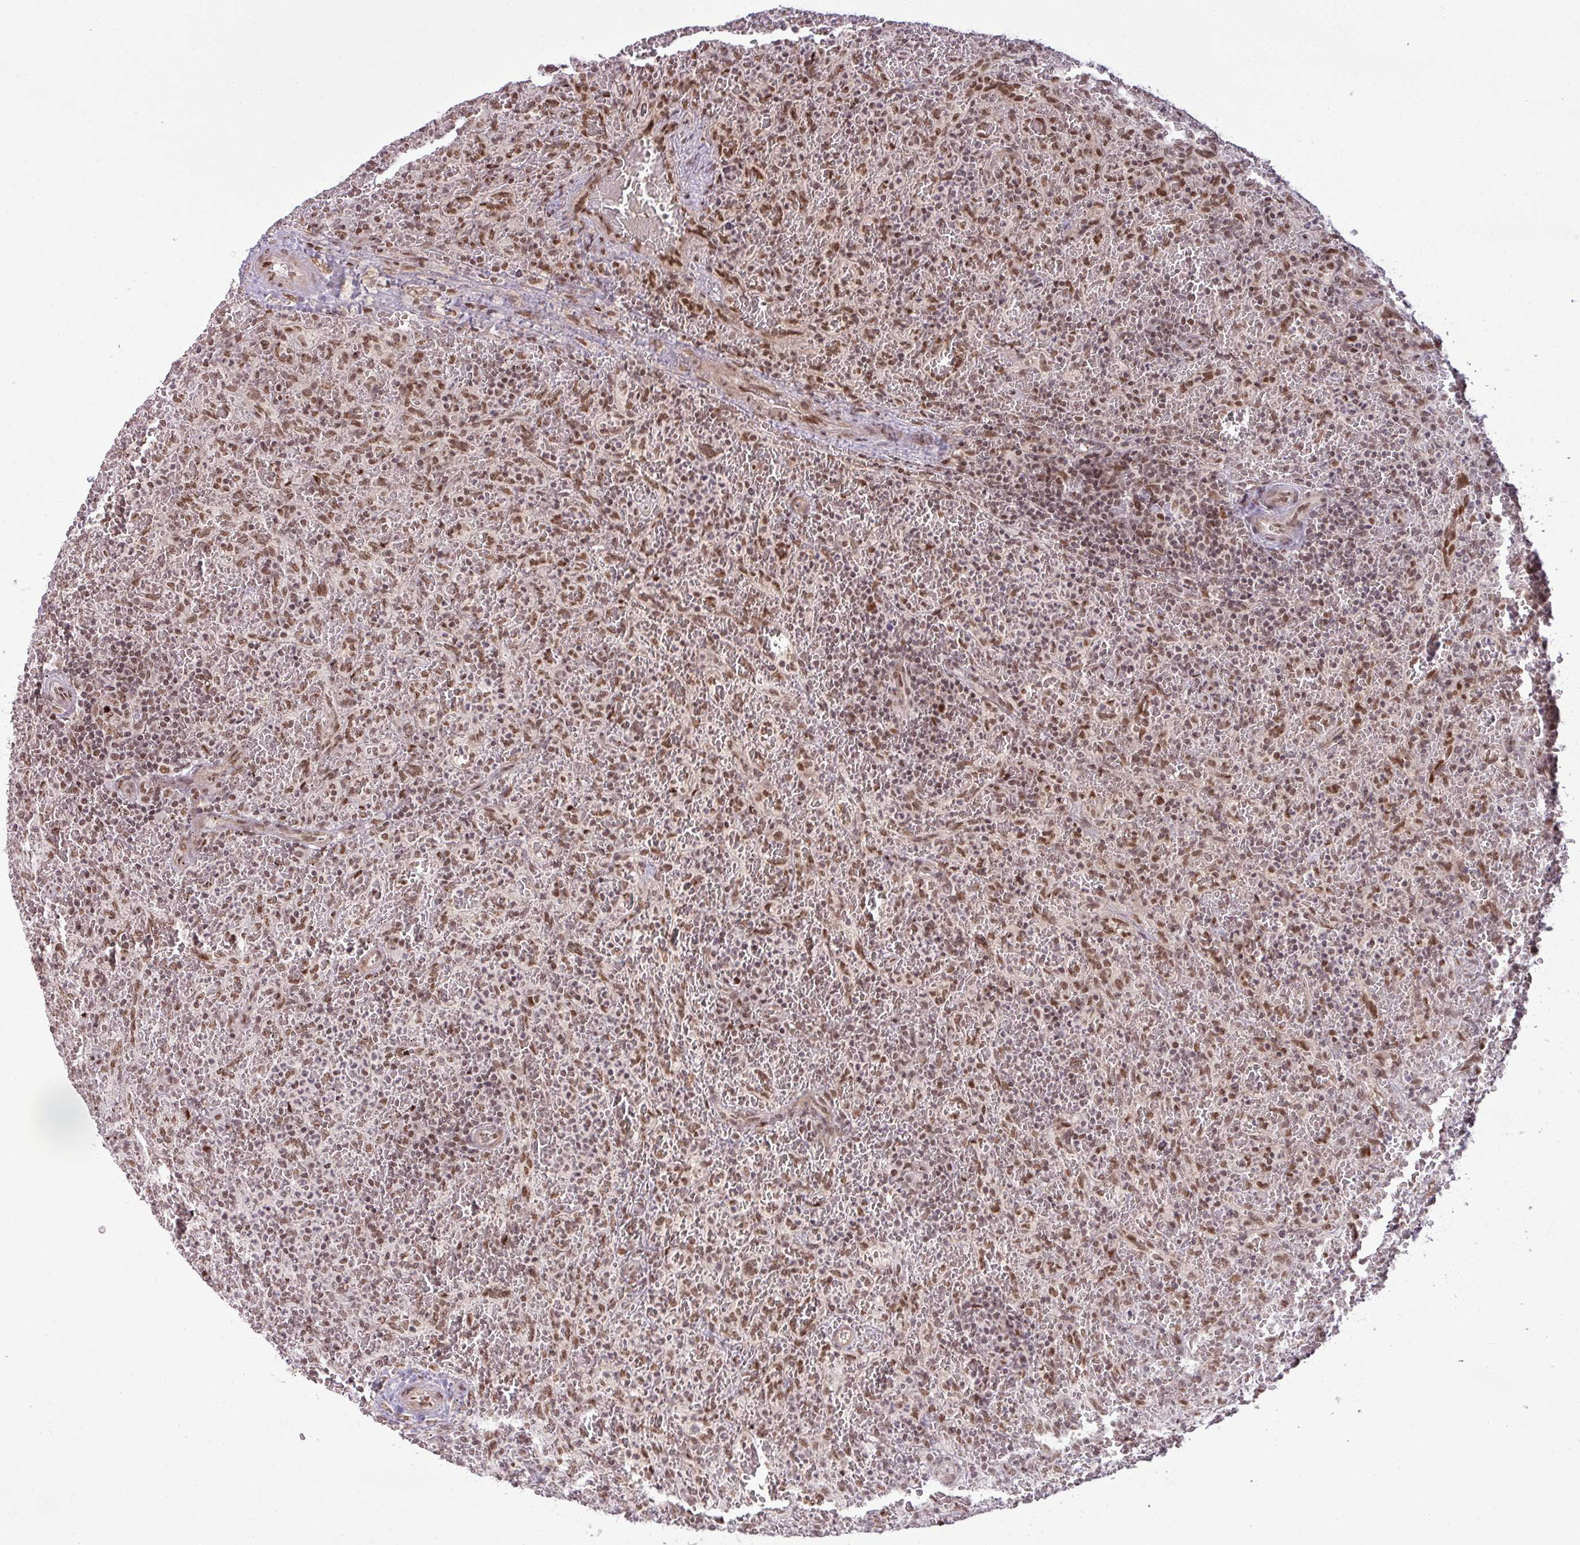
{"staining": {"intensity": "moderate", "quantity": "25%-75%", "location": "nuclear"}, "tissue": "lymphoma", "cell_type": "Tumor cells", "image_type": "cancer", "snomed": [{"axis": "morphology", "description": "Malignant lymphoma, non-Hodgkin's type, Low grade"}, {"axis": "topography", "description": "Spleen"}], "caption": "A brown stain highlights moderate nuclear positivity of a protein in low-grade malignant lymphoma, non-Hodgkin's type tumor cells.", "gene": "PTPN20", "patient": {"sex": "female", "age": 64}}